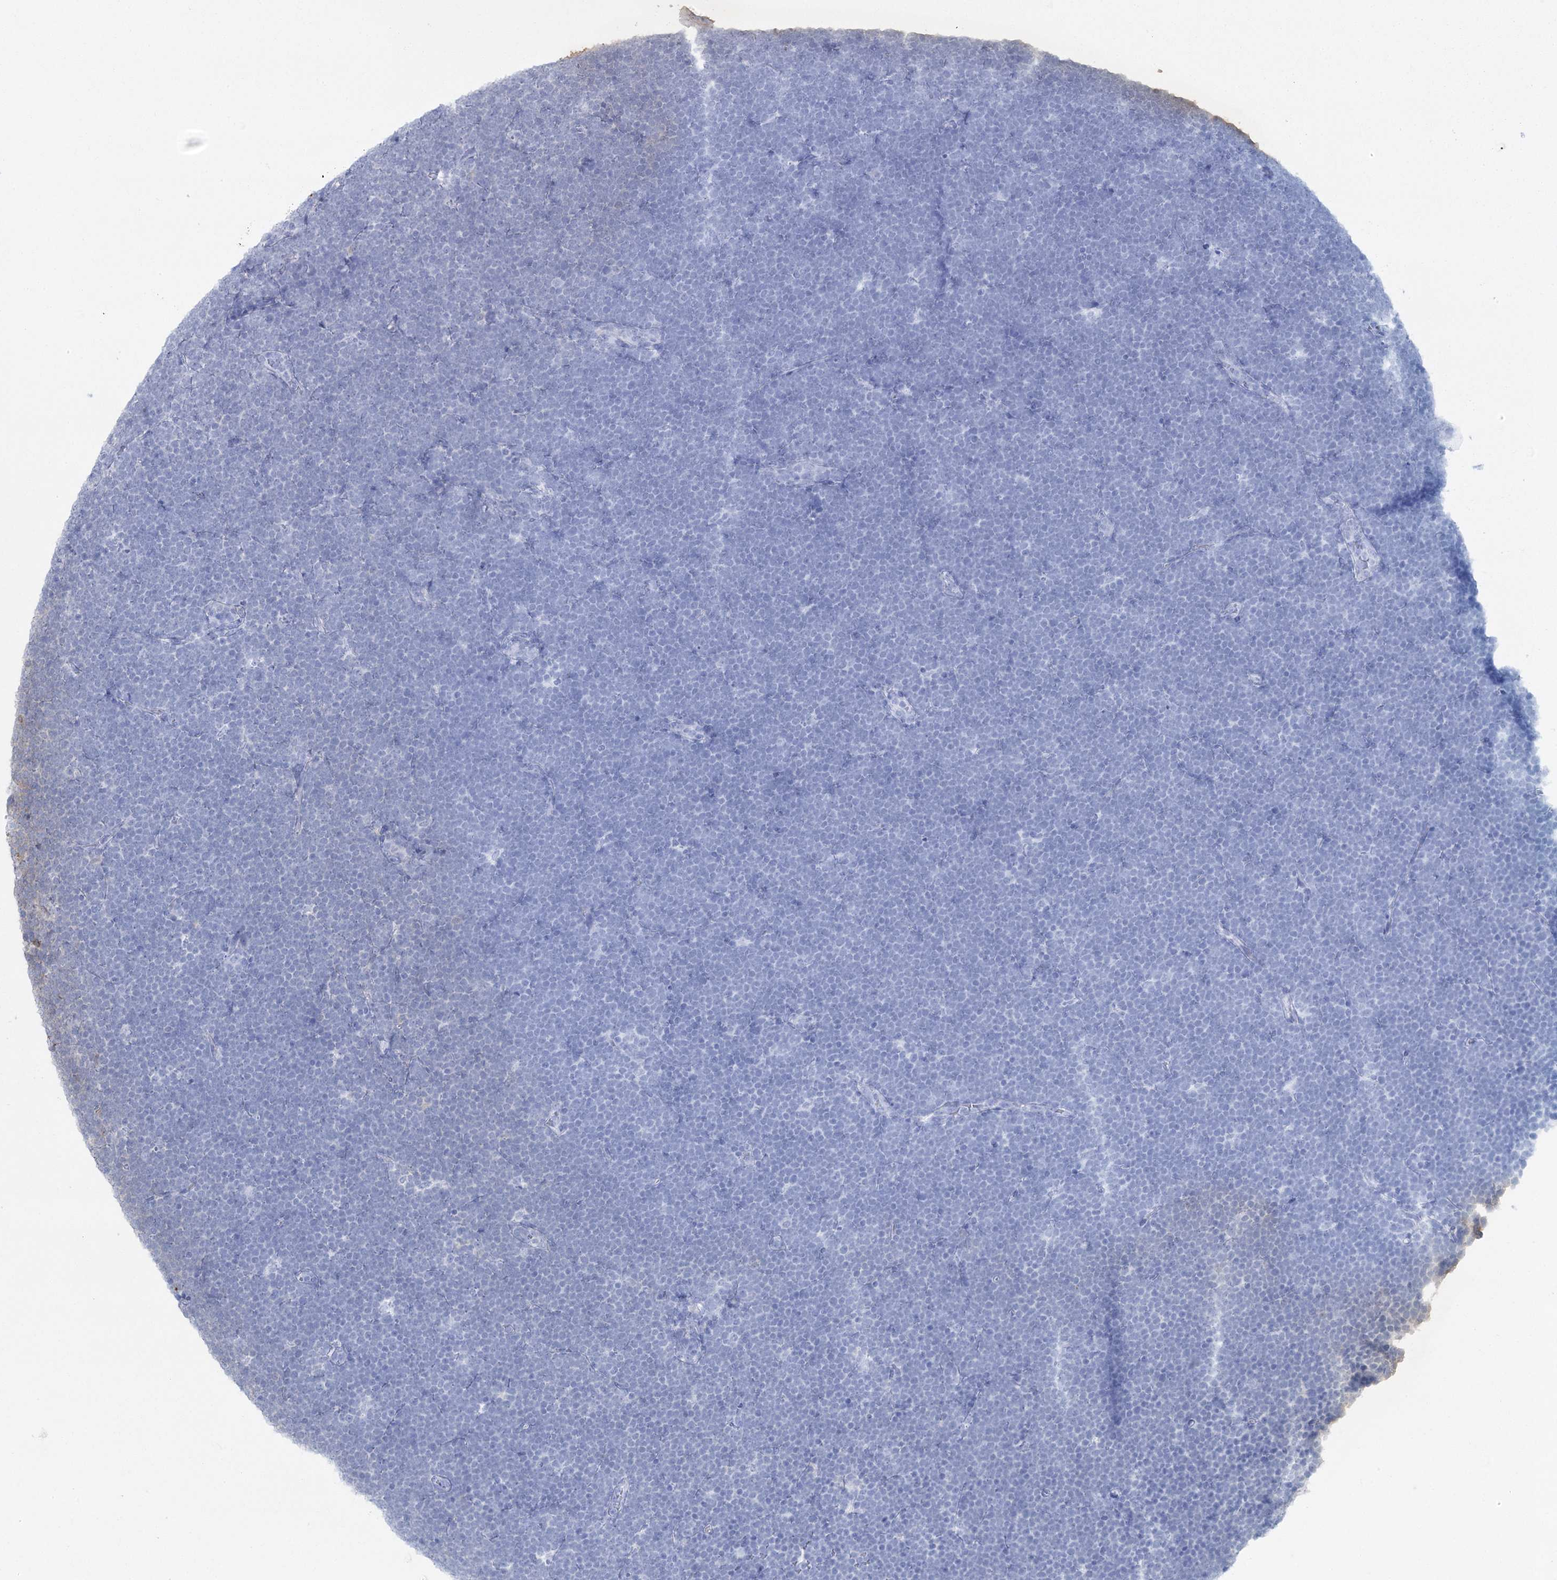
{"staining": {"intensity": "moderate", "quantity": "25%-75%", "location": "cytoplasmic/membranous"}, "tissue": "lymphoma", "cell_type": "Tumor cells", "image_type": "cancer", "snomed": [{"axis": "morphology", "description": "Malignant lymphoma, non-Hodgkin's type, High grade"}, {"axis": "topography", "description": "Lymph node"}], "caption": "This micrograph reveals IHC staining of human lymphoma, with medium moderate cytoplasmic/membranous positivity in about 25%-75% of tumor cells.", "gene": "CCDC88A", "patient": {"sex": "male", "age": 13}}